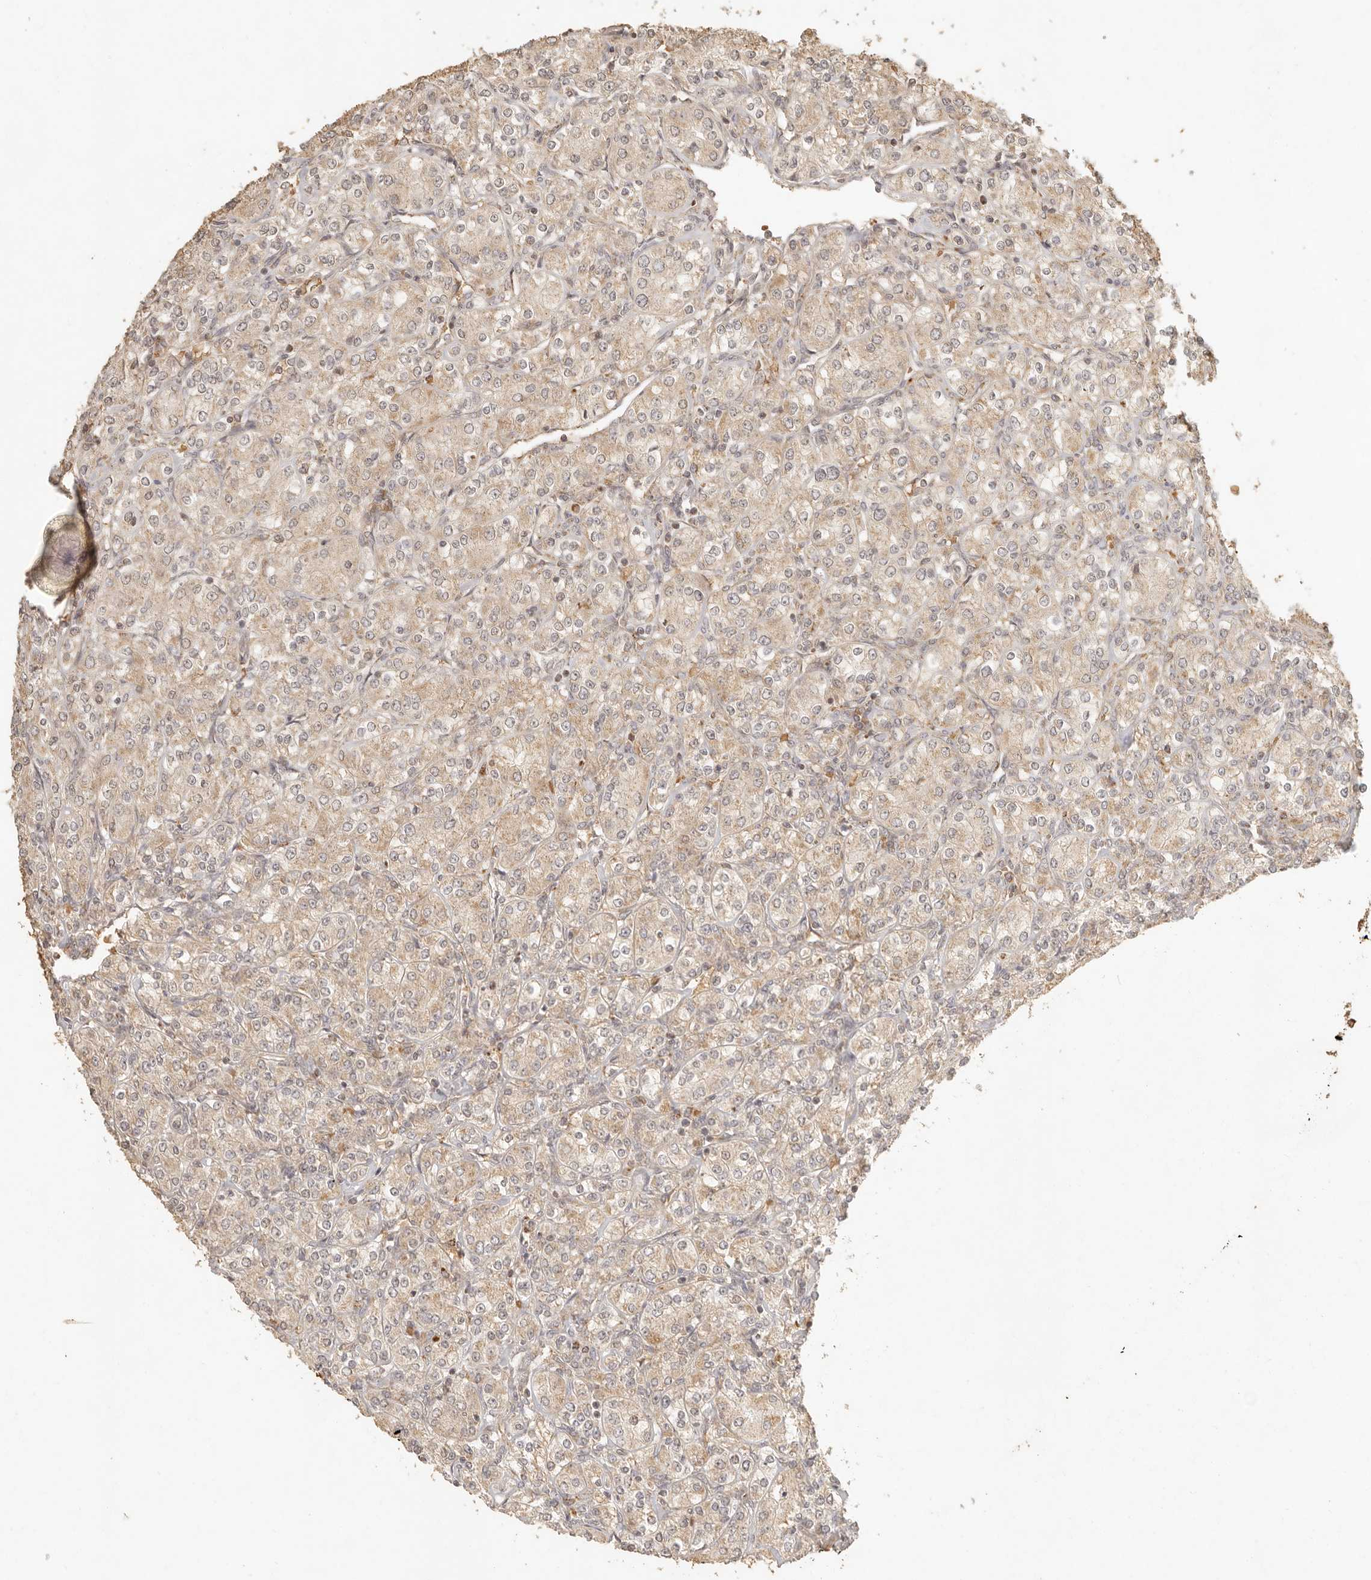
{"staining": {"intensity": "weak", "quantity": ">75%", "location": "cytoplasmic/membranous"}, "tissue": "renal cancer", "cell_type": "Tumor cells", "image_type": "cancer", "snomed": [{"axis": "morphology", "description": "Adenocarcinoma, NOS"}, {"axis": "topography", "description": "Kidney"}], "caption": "Renal cancer (adenocarcinoma) stained with immunohistochemistry displays weak cytoplasmic/membranous staining in approximately >75% of tumor cells.", "gene": "MRPL55", "patient": {"sex": "male", "age": 77}}